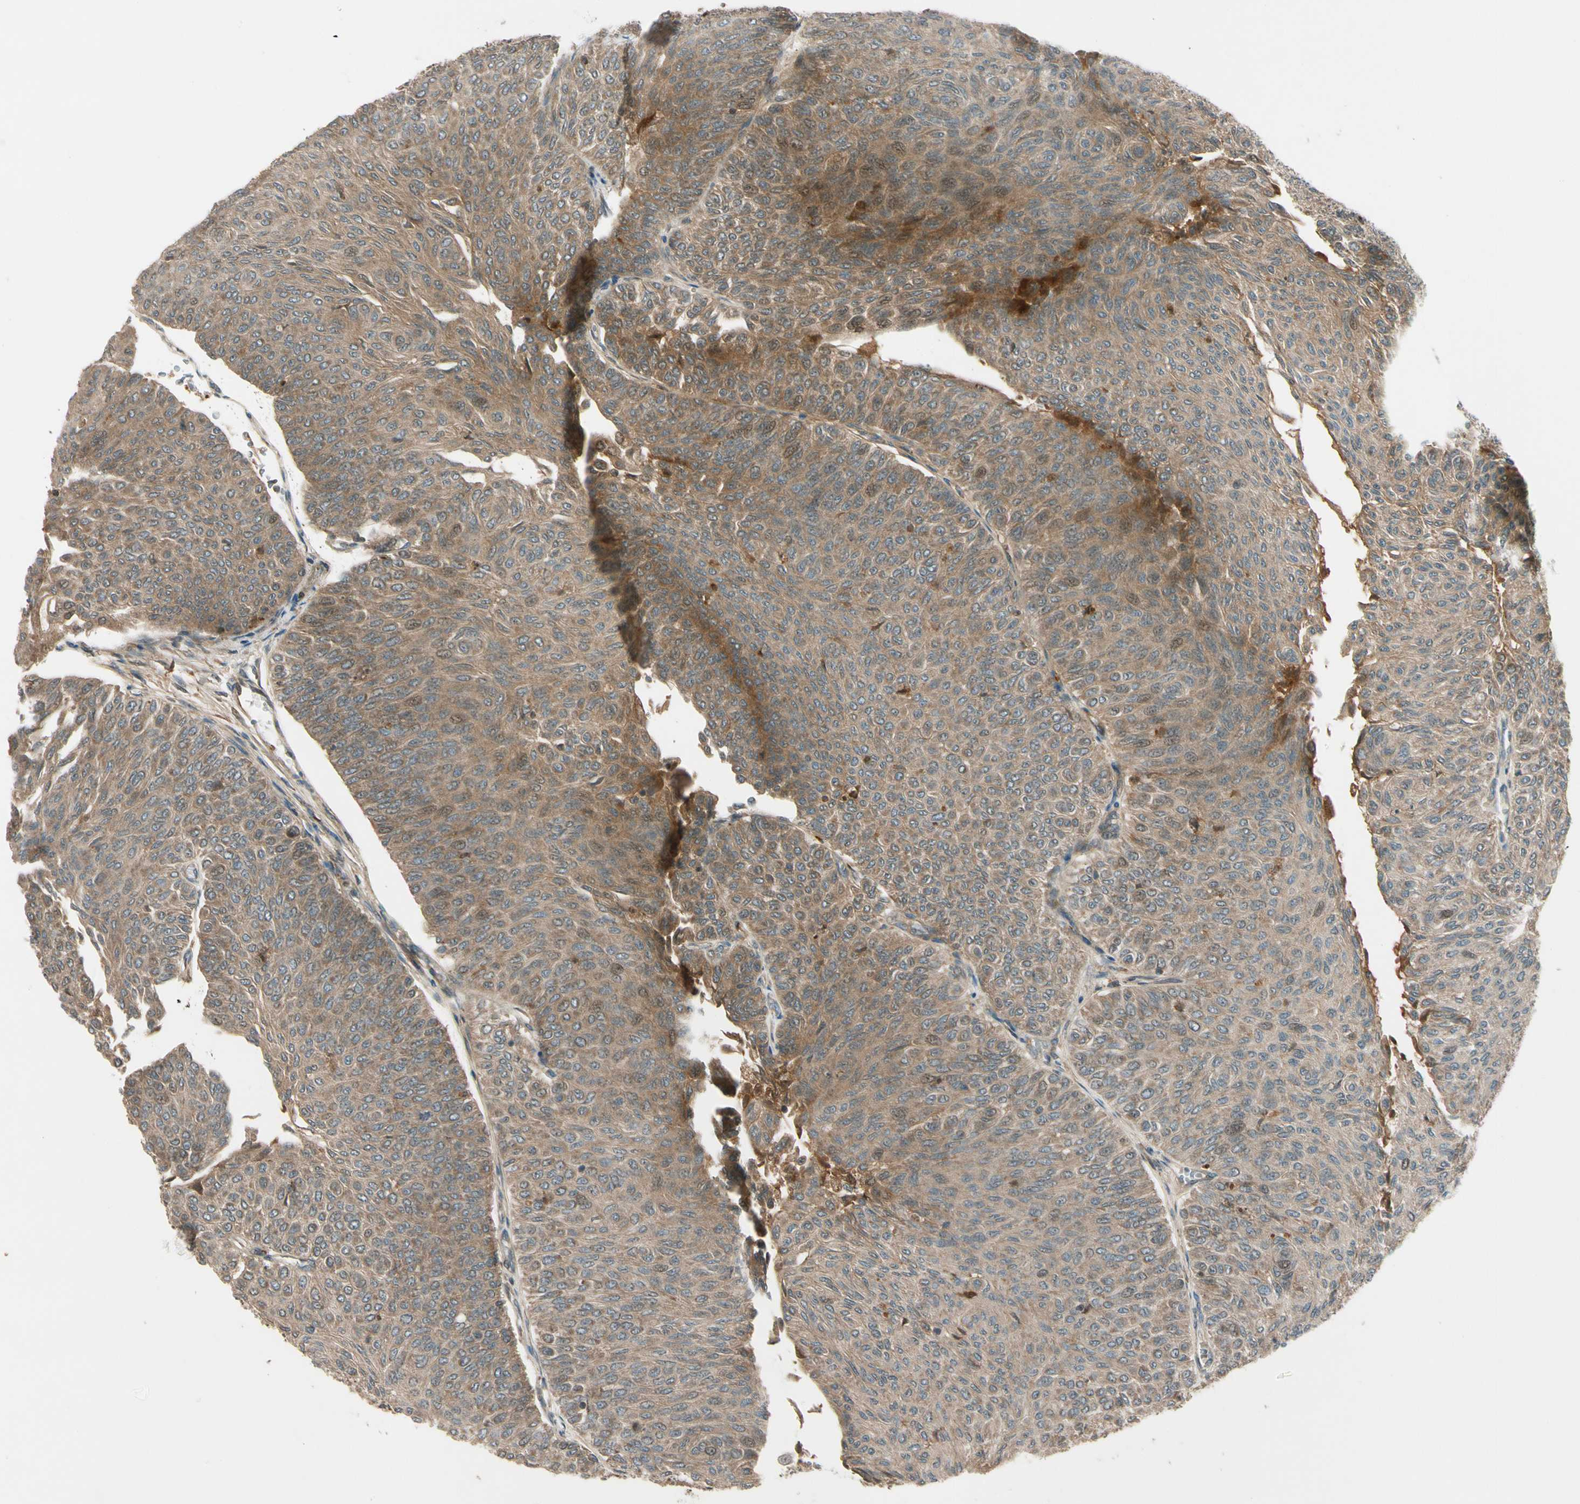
{"staining": {"intensity": "moderate", "quantity": ">75%", "location": "cytoplasmic/membranous"}, "tissue": "urothelial cancer", "cell_type": "Tumor cells", "image_type": "cancer", "snomed": [{"axis": "morphology", "description": "Urothelial carcinoma, Low grade"}, {"axis": "topography", "description": "Urinary bladder"}], "caption": "The image reveals staining of urothelial cancer, revealing moderate cytoplasmic/membranous protein expression (brown color) within tumor cells.", "gene": "ACVR1C", "patient": {"sex": "male", "age": 78}}